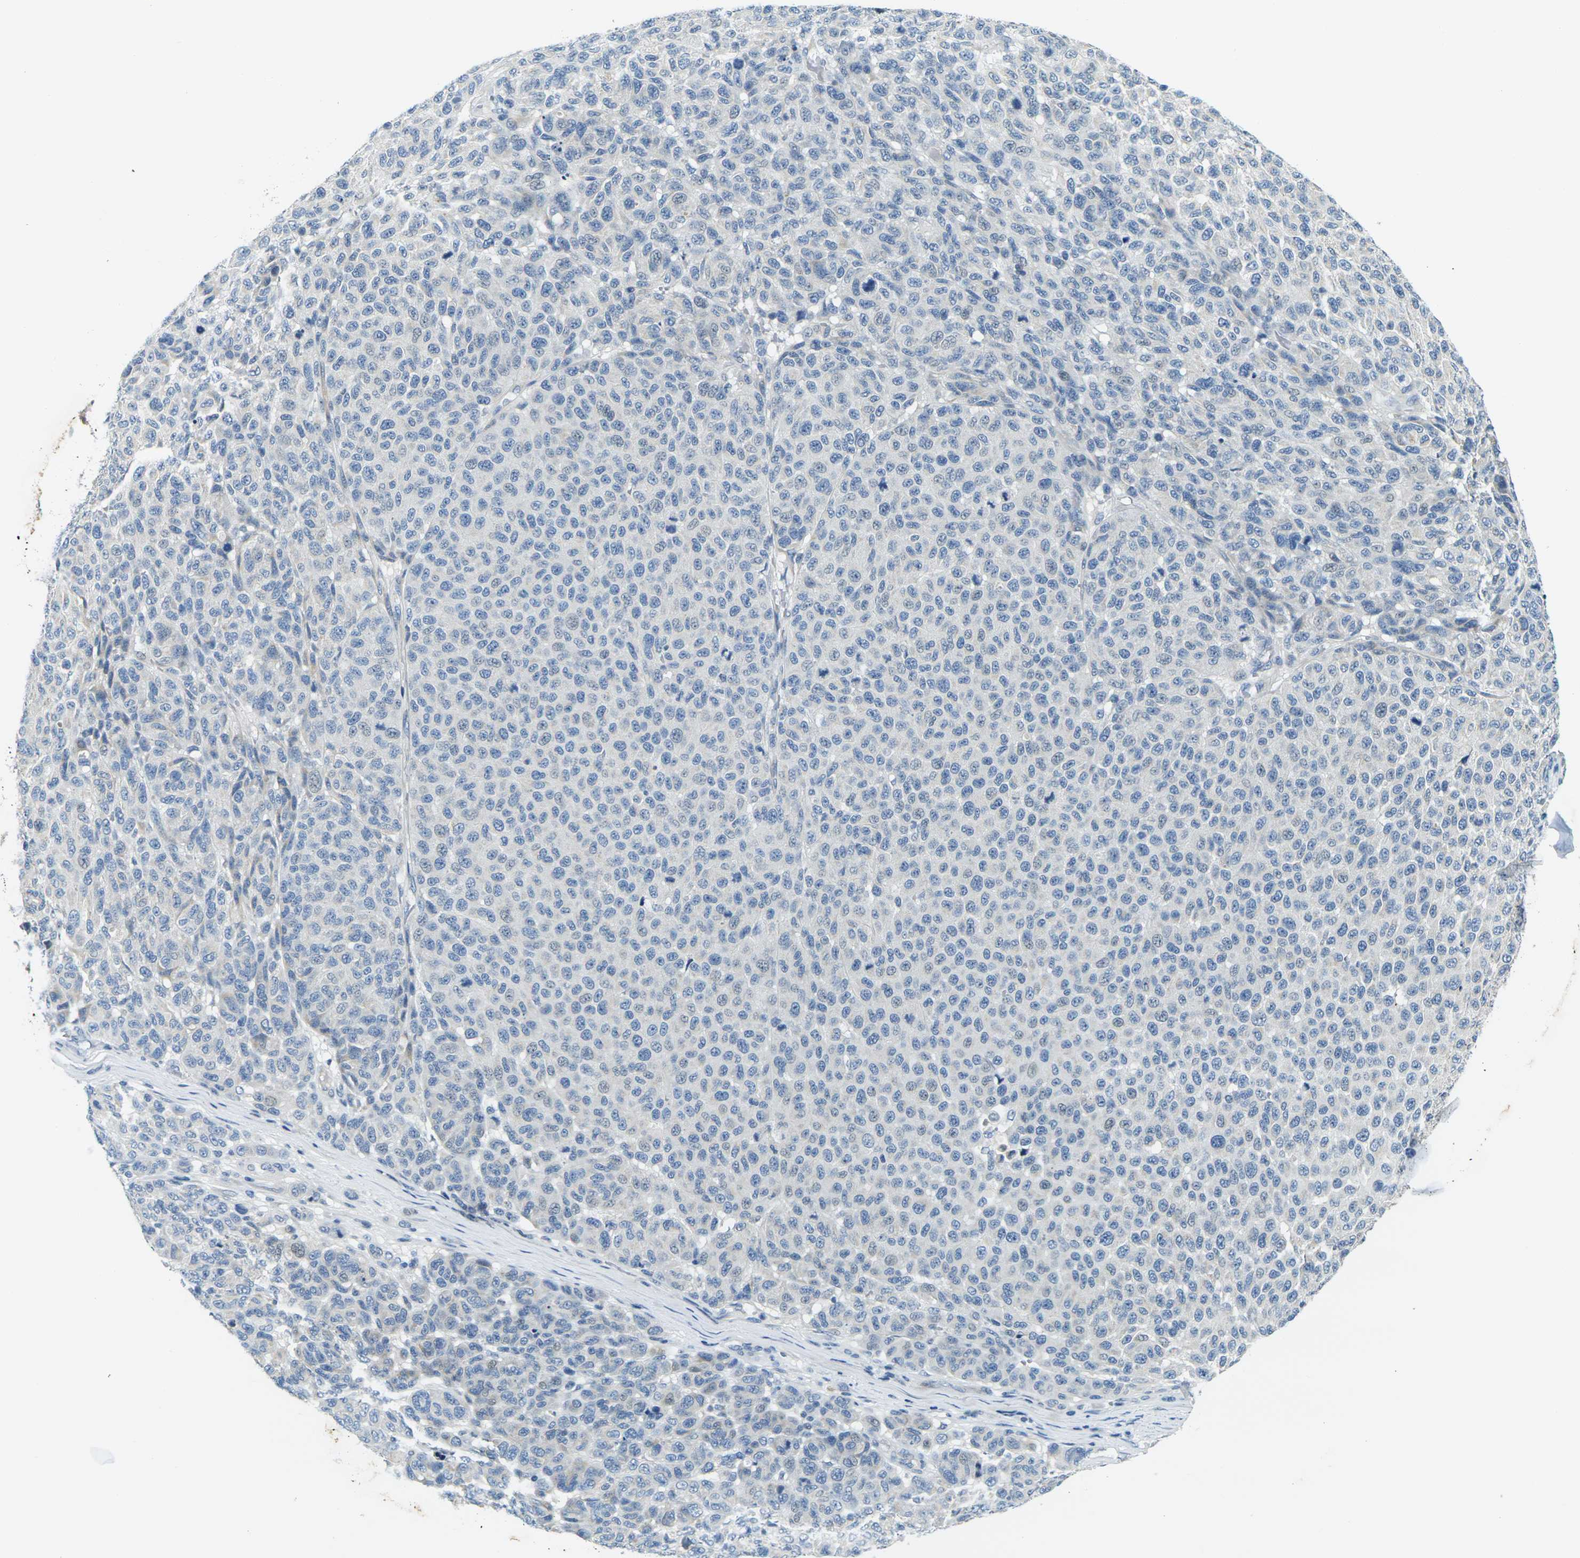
{"staining": {"intensity": "negative", "quantity": "none", "location": "none"}, "tissue": "melanoma", "cell_type": "Tumor cells", "image_type": "cancer", "snomed": [{"axis": "morphology", "description": "Malignant melanoma, NOS"}, {"axis": "topography", "description": "Skin"}], "caption": "This image is of melanoma stained with immunohistochemistry (IHC) to label a protein in brown with the nuclei are counter-stained blue. There is no expression in tumor cells.", "gene": "SHISAL2B", "patient": {"sex": "male", "age": 59}}